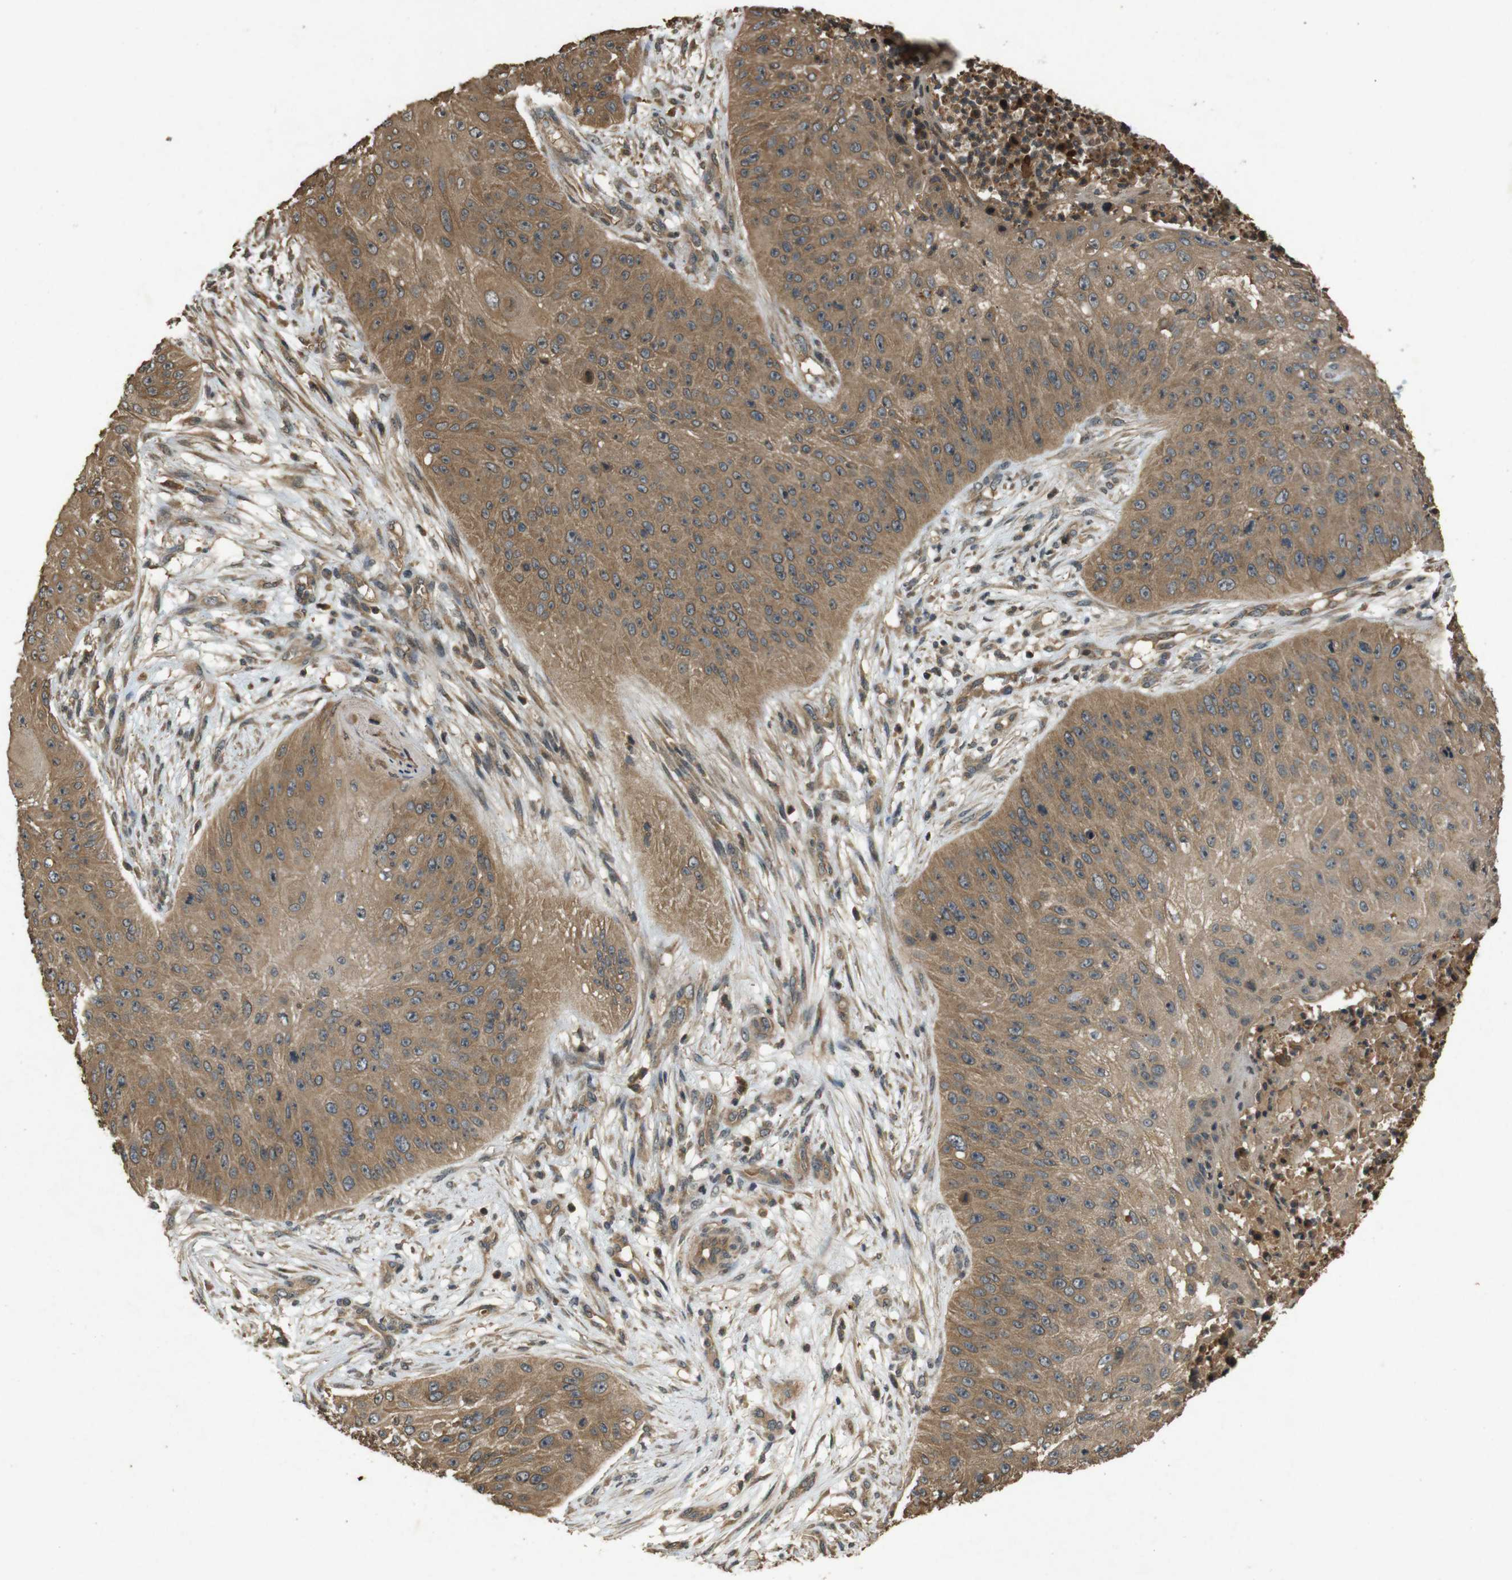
{"staining": {"intensity": "moderate", "quantity": ">75%", "location": "cytoplasmic/membranous"}, "tissue": "skin cancer", "cell_type": "Tumor cells", "image_type": "cancer", "snomed": [{"axis": "morphology", "description": "Squamous cell carcinoma, NOS"}, {"axis": "topography", "description": "Skin"}], "caption": "Moderate cytoplasmic/membranous protein positivity is appreciated in about >75% of tumor cells in skin squamous cell carcinoma.", "gene": "TAP1", "patient": {"sex": "female", "age": 80}}